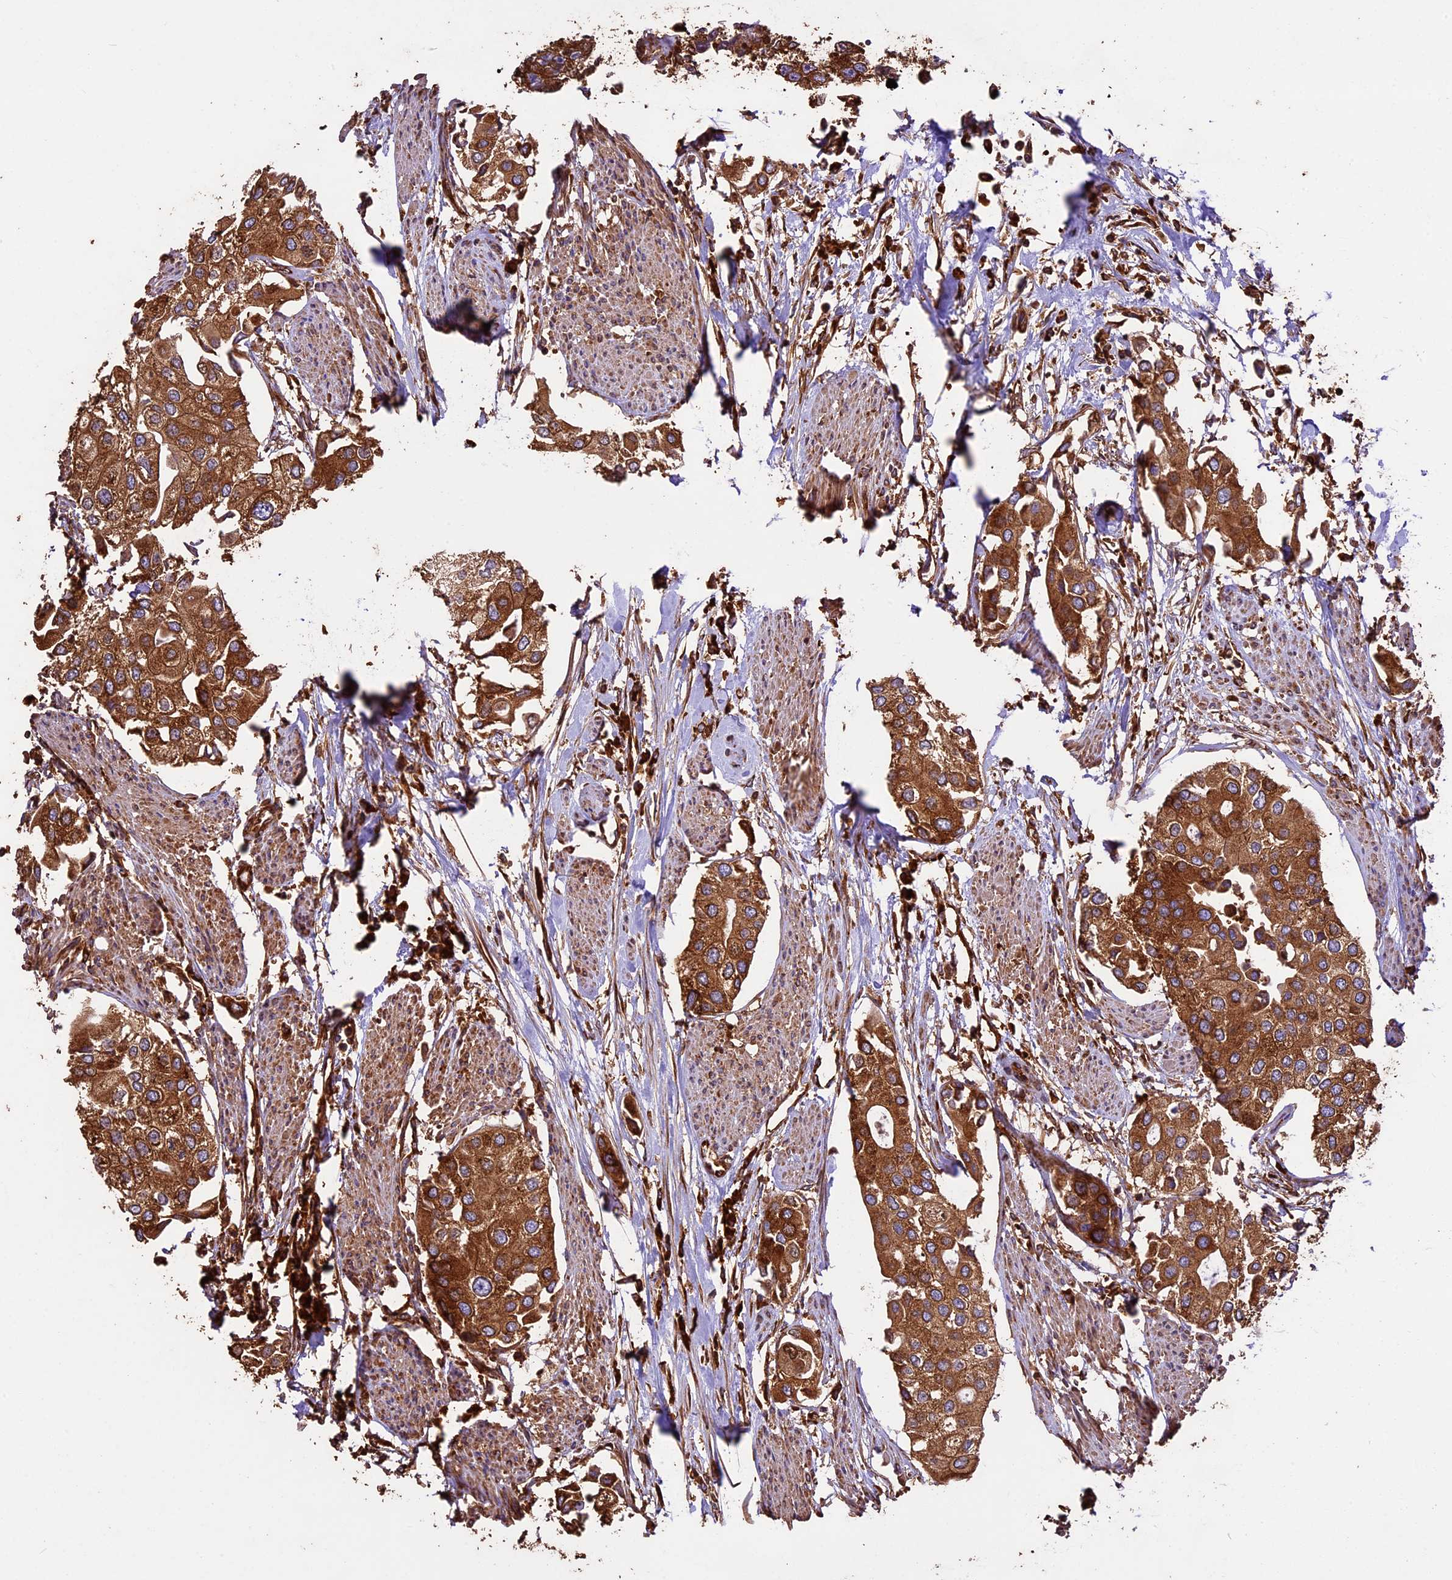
{"staining": {"intensity": "moderate", "quantity": ">75%", "location": "cytoplasmic/membranous"}, "tissue": "urothelial cancer", "cell_type": "Tumor cells", "image_type": "cancer", "snomed": [{"axis": "morphology", "description": "Urothelial carcinoma, High grade"}, {"axis": "topography", "description": "Urinary bladder"}], "caption": "Moderate cytoplasmic/membranous protein expression is identified in approximately >75% of tumor cells in high-grade urothelial carcinoma.", "gene": "KARS1", "patient": {"sex": "male", "age": 64}}